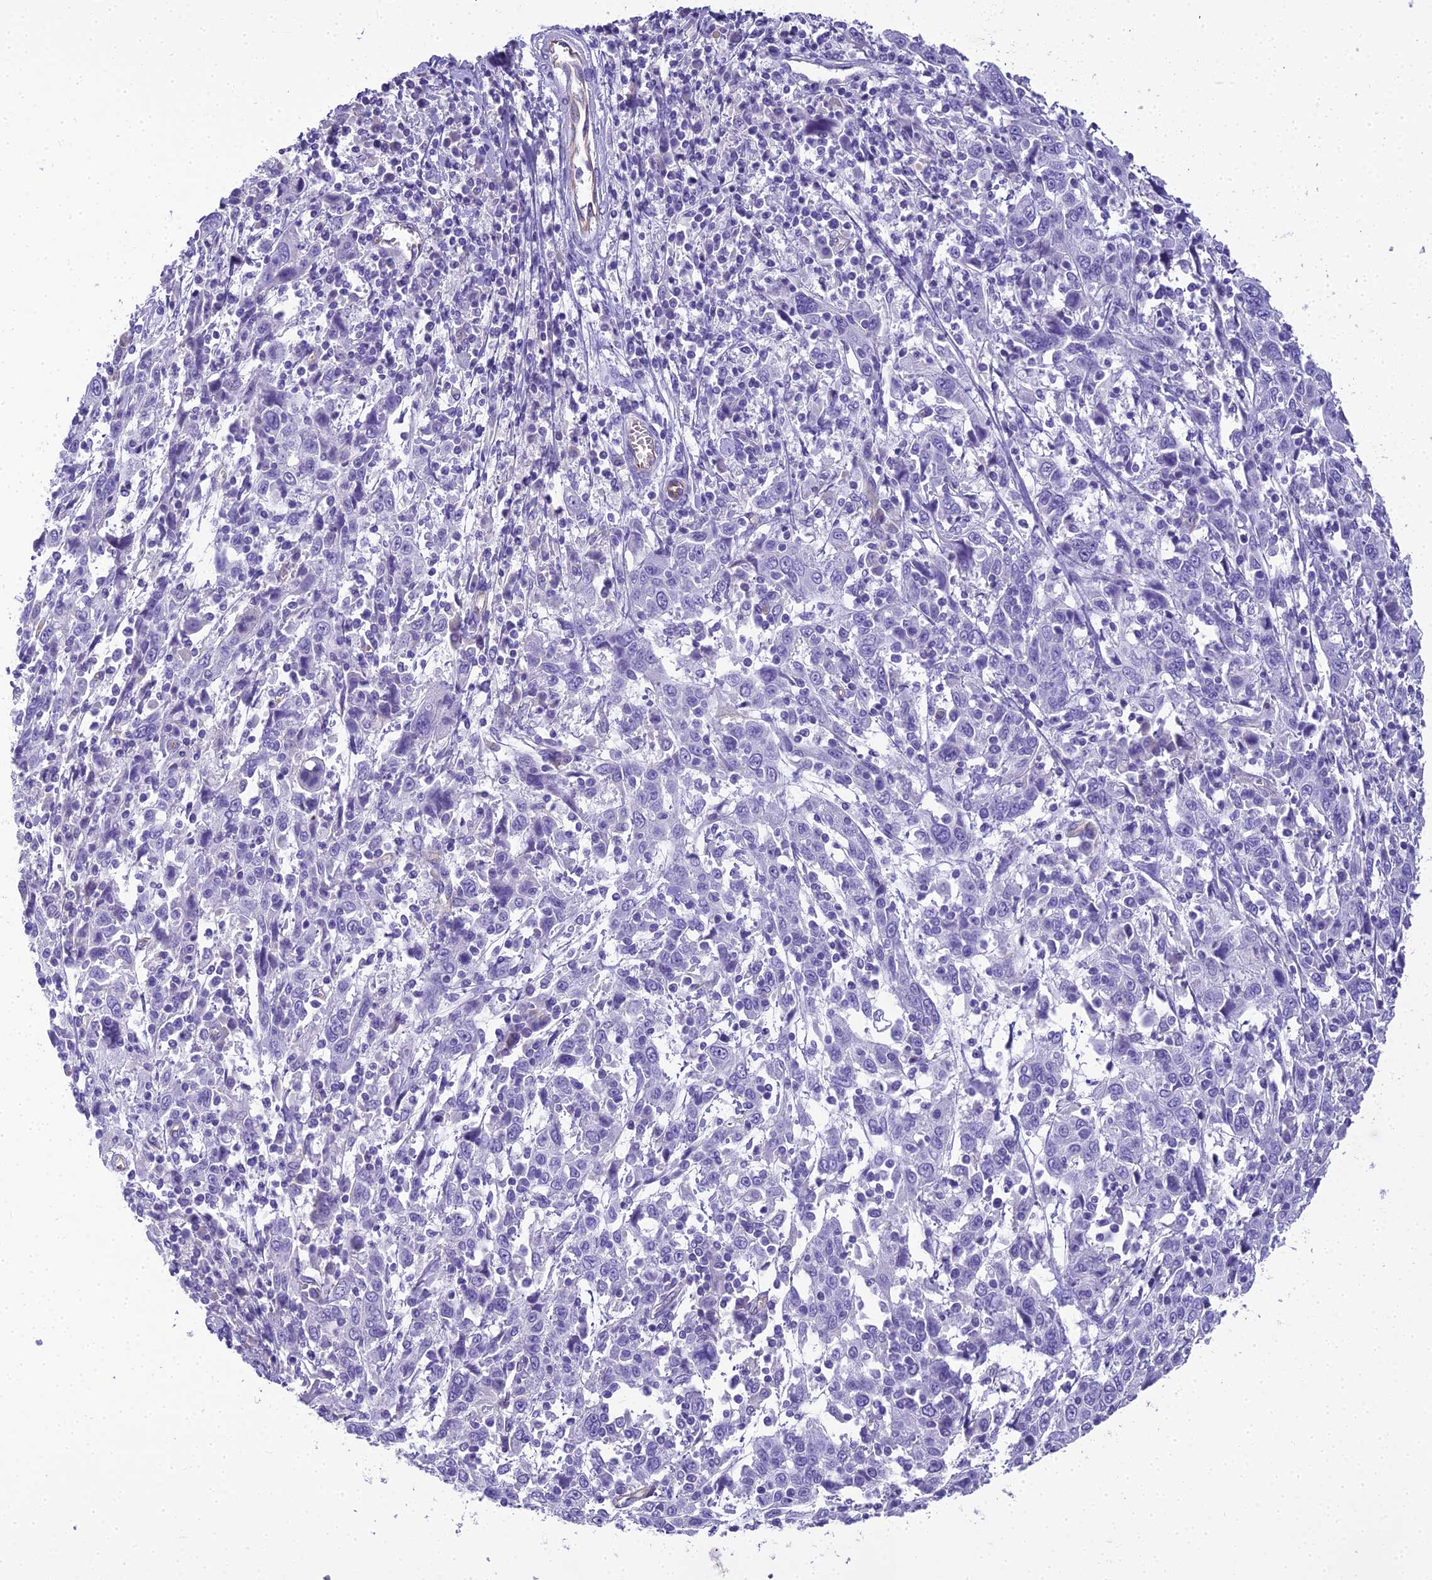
{"staining": {"intensity": "negative", "quantity": "none", "location": "none"}, "tissue": "cervical cancer", "cell_type": "Tumor cells", "image_type": "cancer", "snomed": [{"axis": "morphology", "description": "Squamous cell carcinoma, NOS"}, {"axis": "topography", "description": "Cervix"}], "caption": "Protein analysis of cervical squamous cell carcinoma demonstrates no significant positivity in tumor cells.", "gene": "NINJ1", "patient": {"sex": "female", "age": 46}}